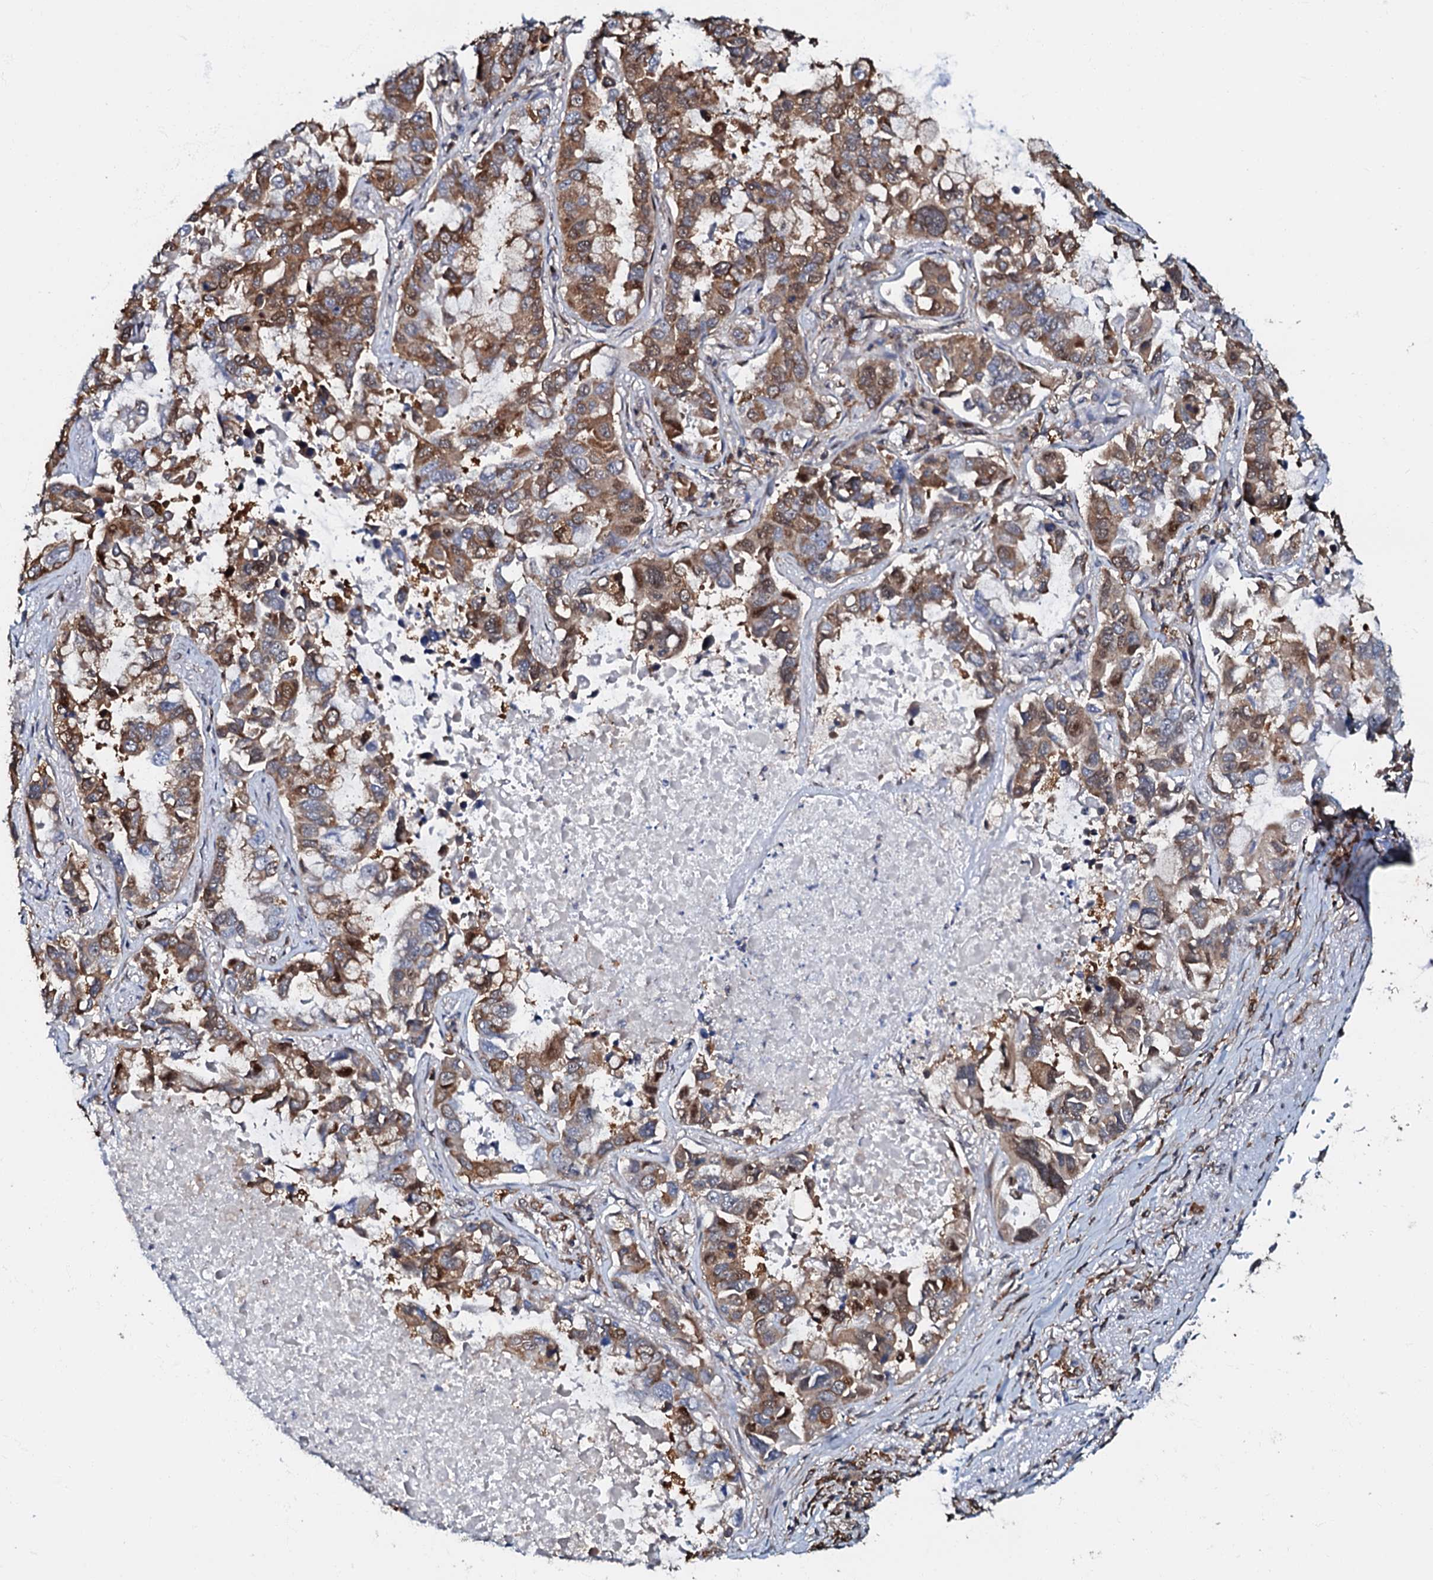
{"staining": {"intensity": "moderate", "quantity": ">75%", "location": "cytoplasmic/membranous"}, "tissue": "lung cancer", "cell_type": "Tumor cells", "image_type": "cancer", "snomed": [{"axis": "morphology", "description": "Adenocarcinoma, NOS"}, {"axis": "topography", "description": "Lung"}], "caption": "Lung adenocarcinoma was stained to show a protein in brown. There is medium levels of moderate cytoplasmic/membranous expression in approximately >75% of tumor cells.", "gene": "OSBP", "patient": {"sex": "male", "age": 64}}